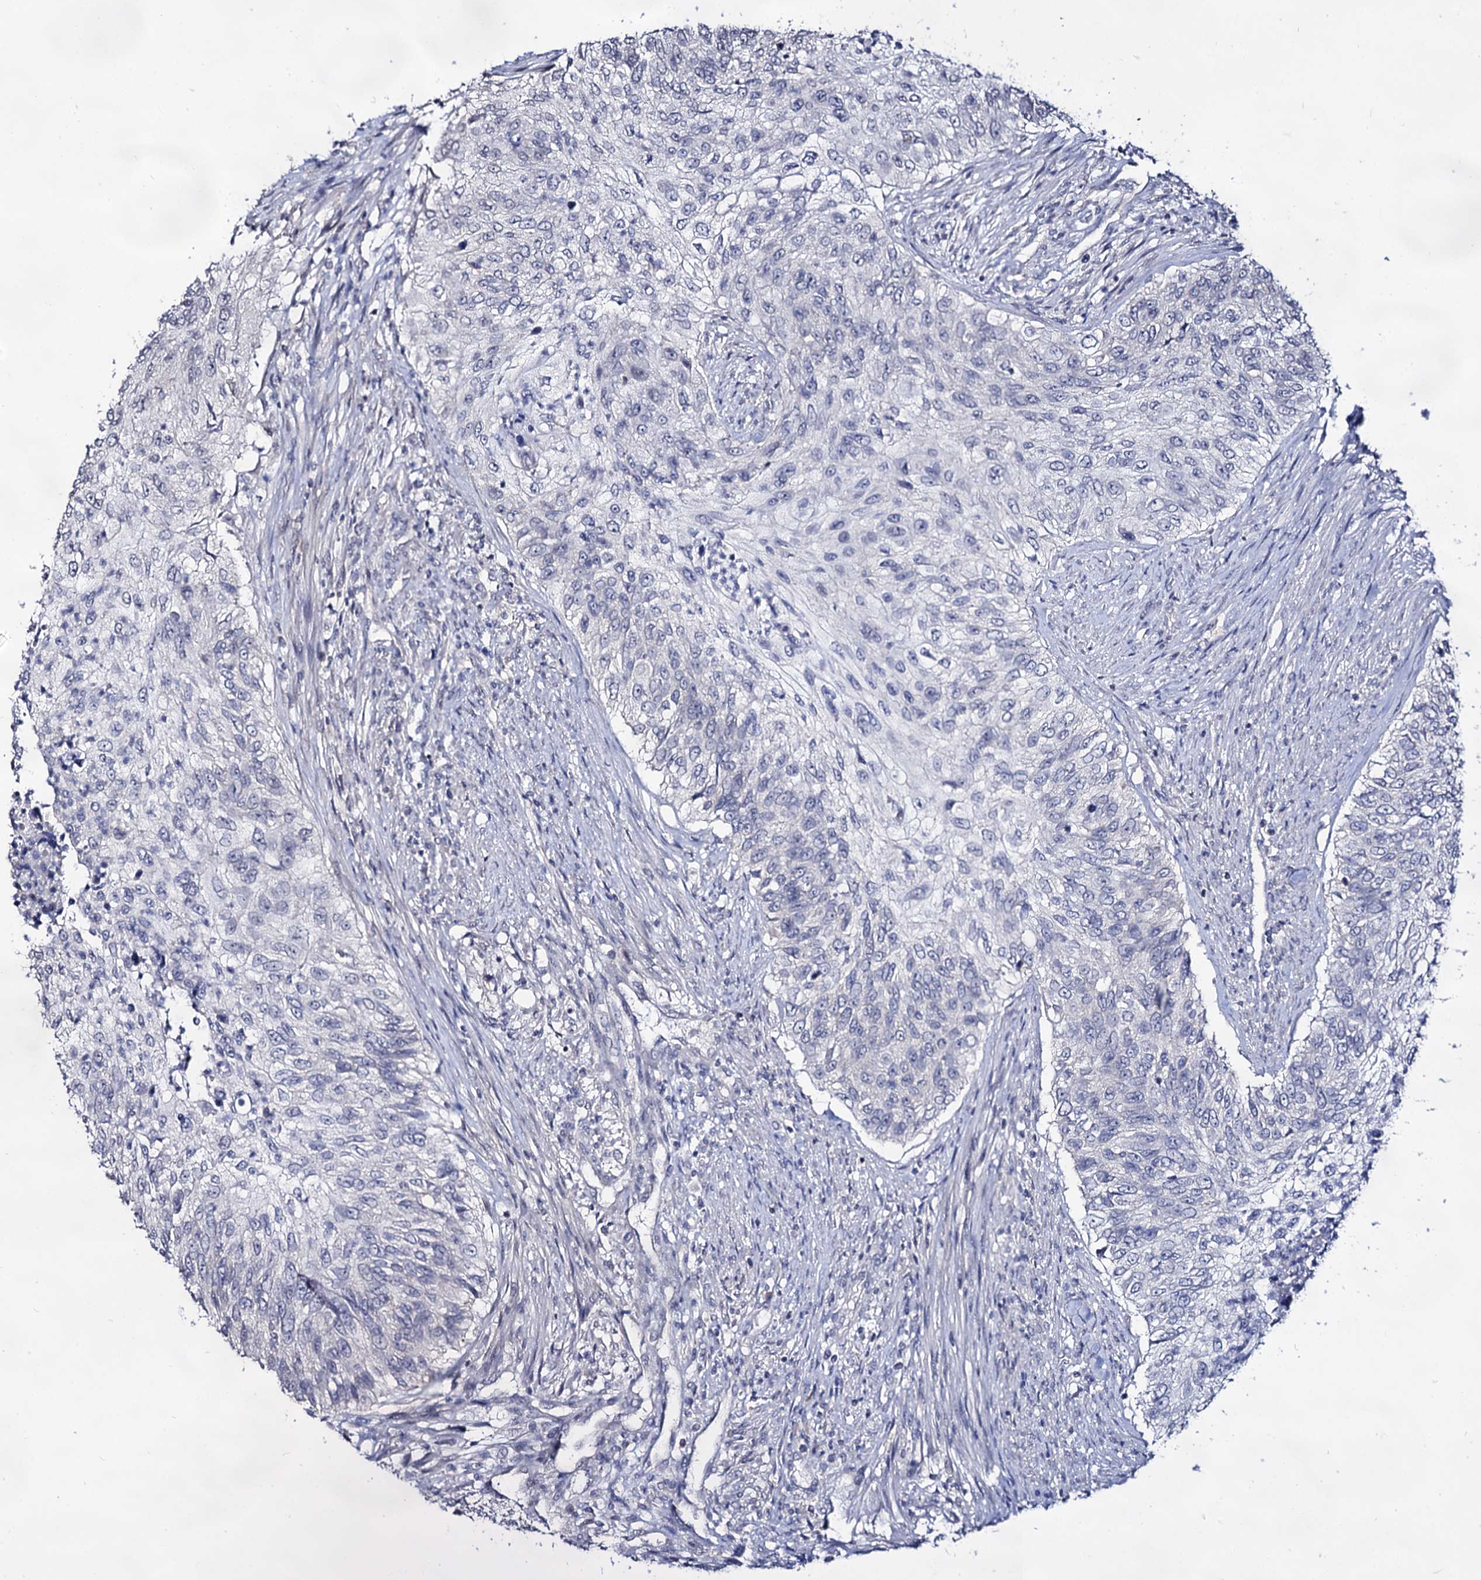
{"staining": {"intensity": "negative", "quantity": "none", "location": "none"}, "tissue": "urothelial cancer", "cell_type": "Tumor cells", "image_type": "cancer", "snomed": [{"axis": "morphology", "description": "Urothelial carcinoma, High grade"}, {"axis": "topography", "description": "Urinary bladder"}], "caption": "Immunohistochemistry (IHC) micrograph of neoplastic tissue: urothelial carcinoma (high-grade) stained with DAB (3,3'-diaminobenzidine) displays no significant protein positivity in tumor cells.", "gene": "ARFIP2", "patient": {"sex": "female", "age": 60}}